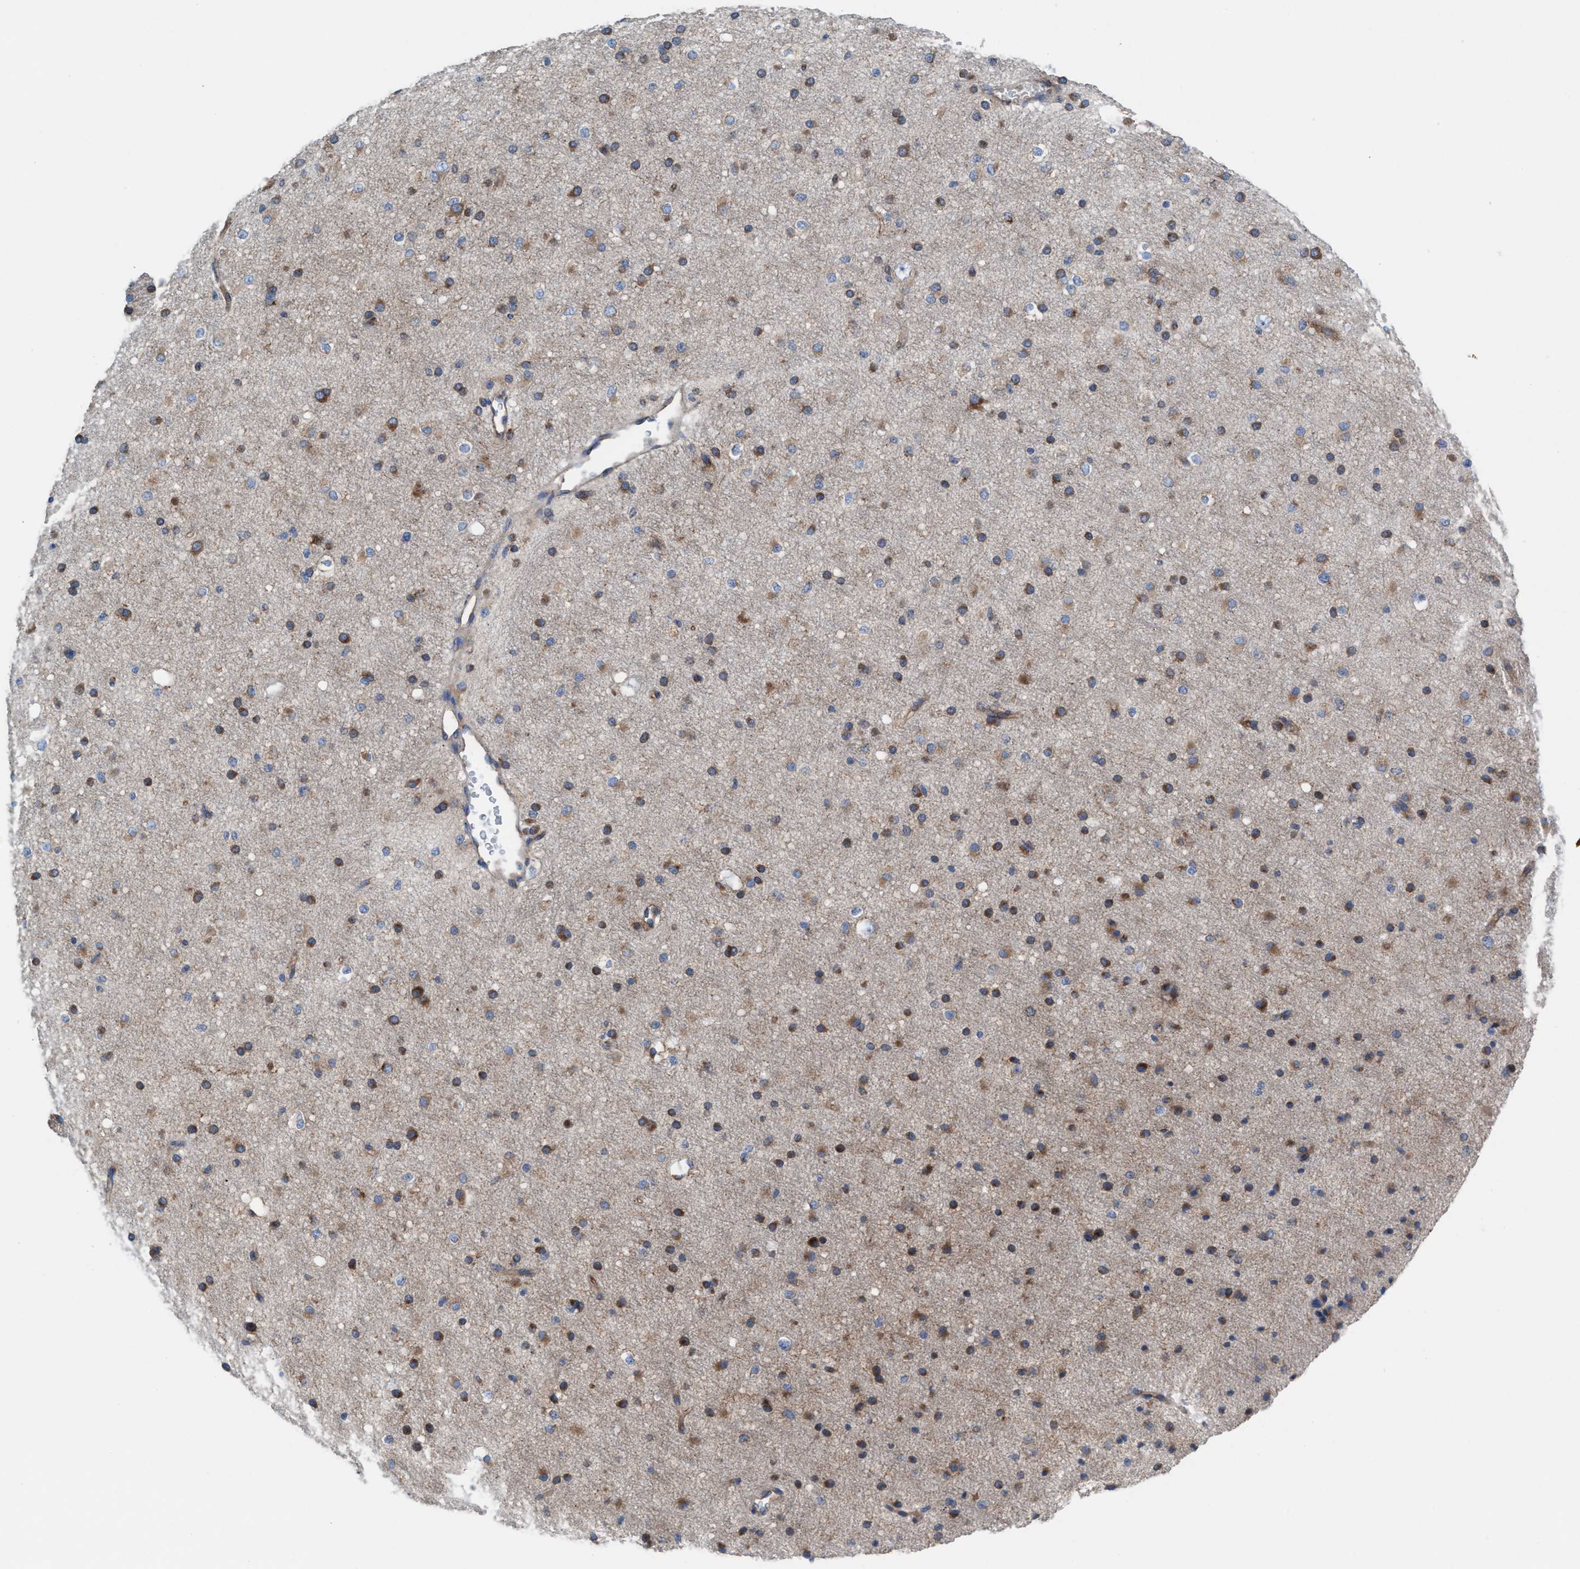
{"staining": {"intensity": "weak", "quantity": "25%-75%", "location": "cytoplasmic/membranous"}, "tissue": "cerebral cortex", "cell_type": "Endothelial cells", "image_type": "normal", "snomed": [{"axis": "morphology", "description": "Normal tissue, NOS"}, {"axis": "morphology", "description": "Developmental malformation"}, {"axis": "topography", "description": "Cerebral cortex"}], "caption": "DAB immunohistochemical staining of normal cerebral cortex reveals weak cytoplasmic/membranous protein positivity in about 25%-75% of endothelial cells. (DAB = brown stain, brightfield microscopy at high magnification).", "gene": "NYAP1", "patient": {"sex": "female", "age": 30}}